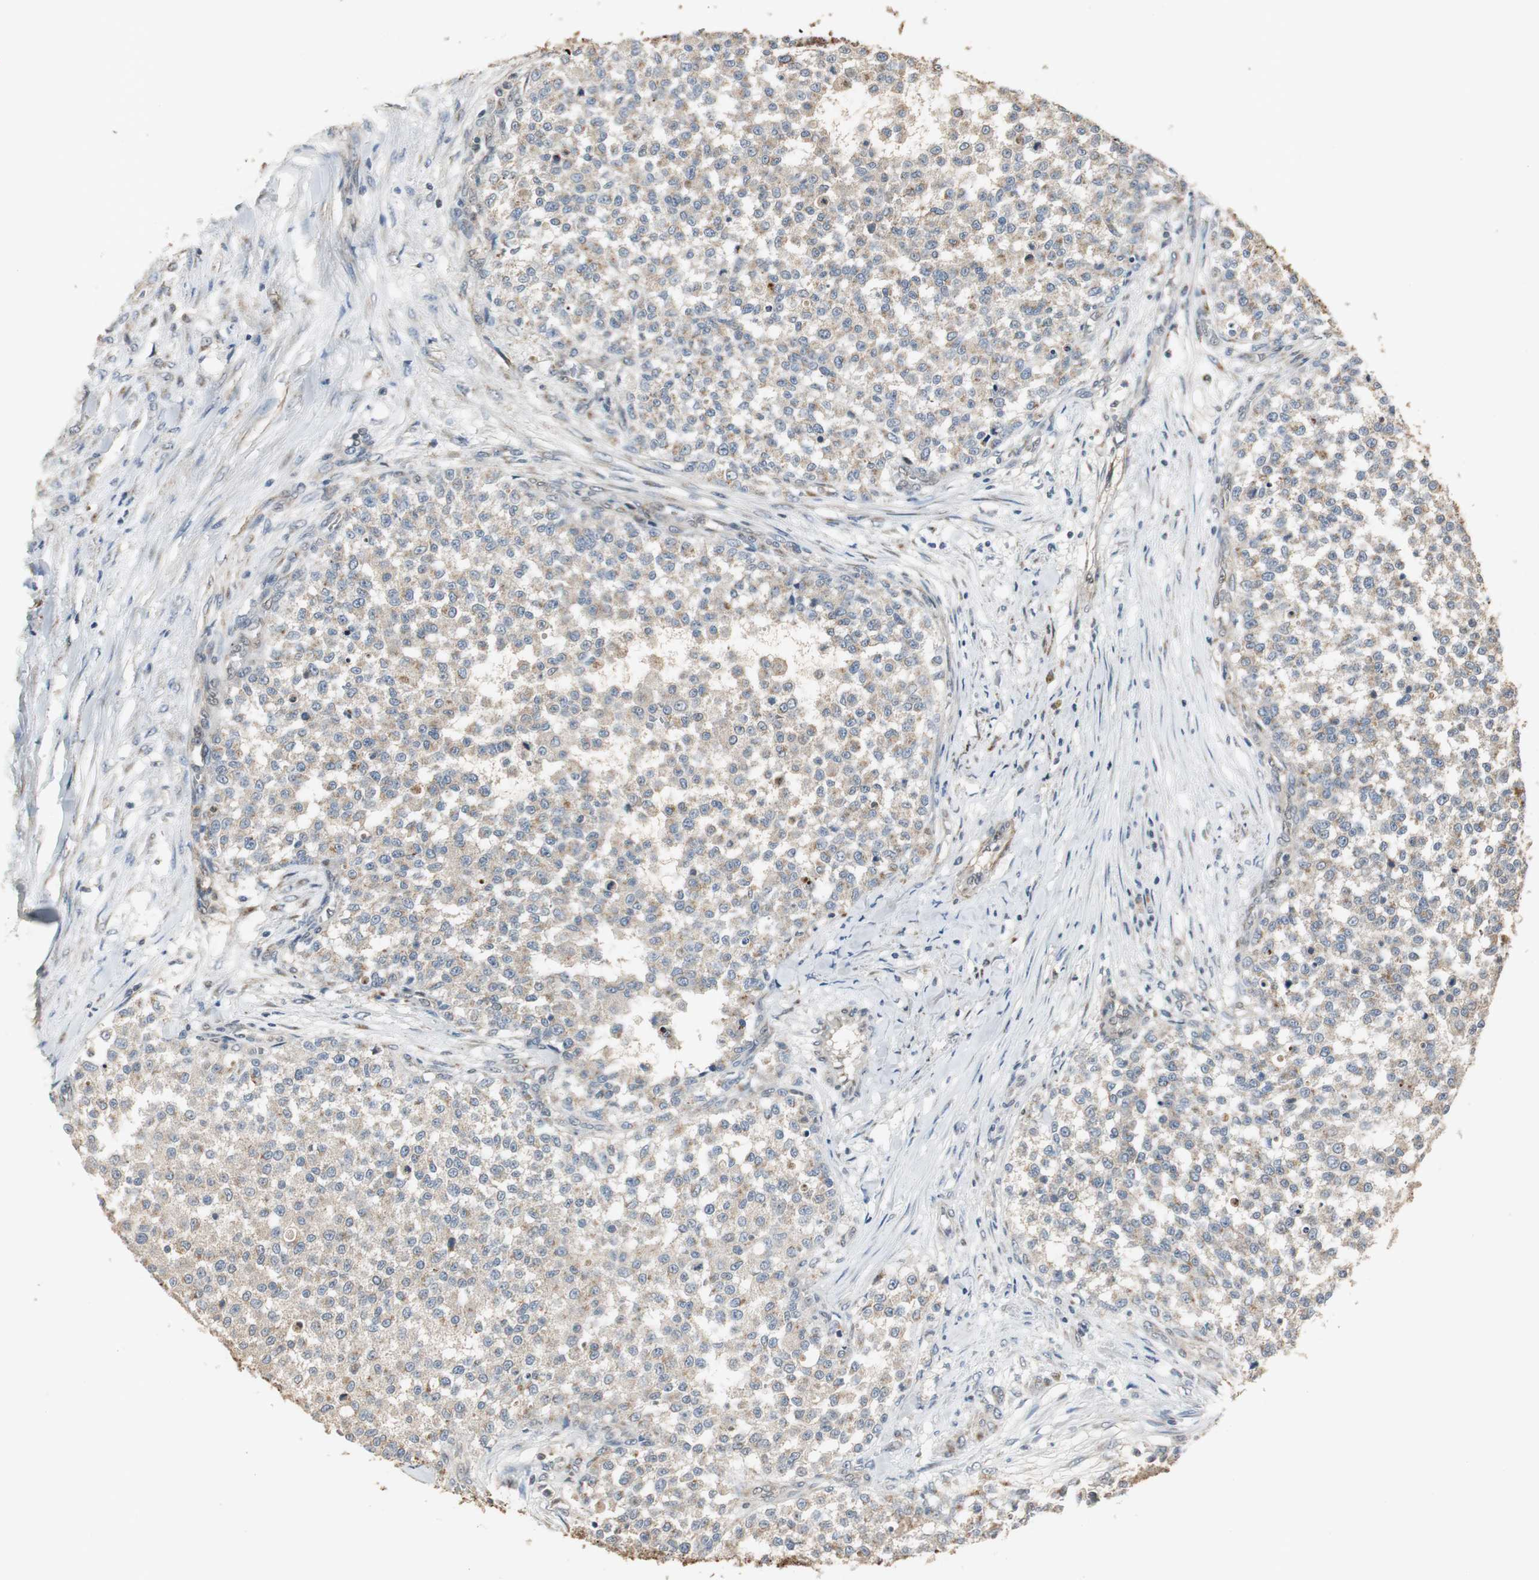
{"staining": {"intensity": "weak", "quantity": ">75%", "location": "cytoplasmic/membranous"}, "tissue": "testis cancer", "cell_type": "Tumor cells", "image_type": "cancer", "snomed": [{"axis": "morphology", "description": "Seminoma, NOS"}, {"axis": "topography", "description": "Testis"}], "caption": "The photomicrograph displays a brown stain indicating the presence of a protein in the cytoplasmic/membranous of tumor cells in testis cancer (seminoma).", "gene": "JTB", "patient": {"sex": "male", "age": 59}}